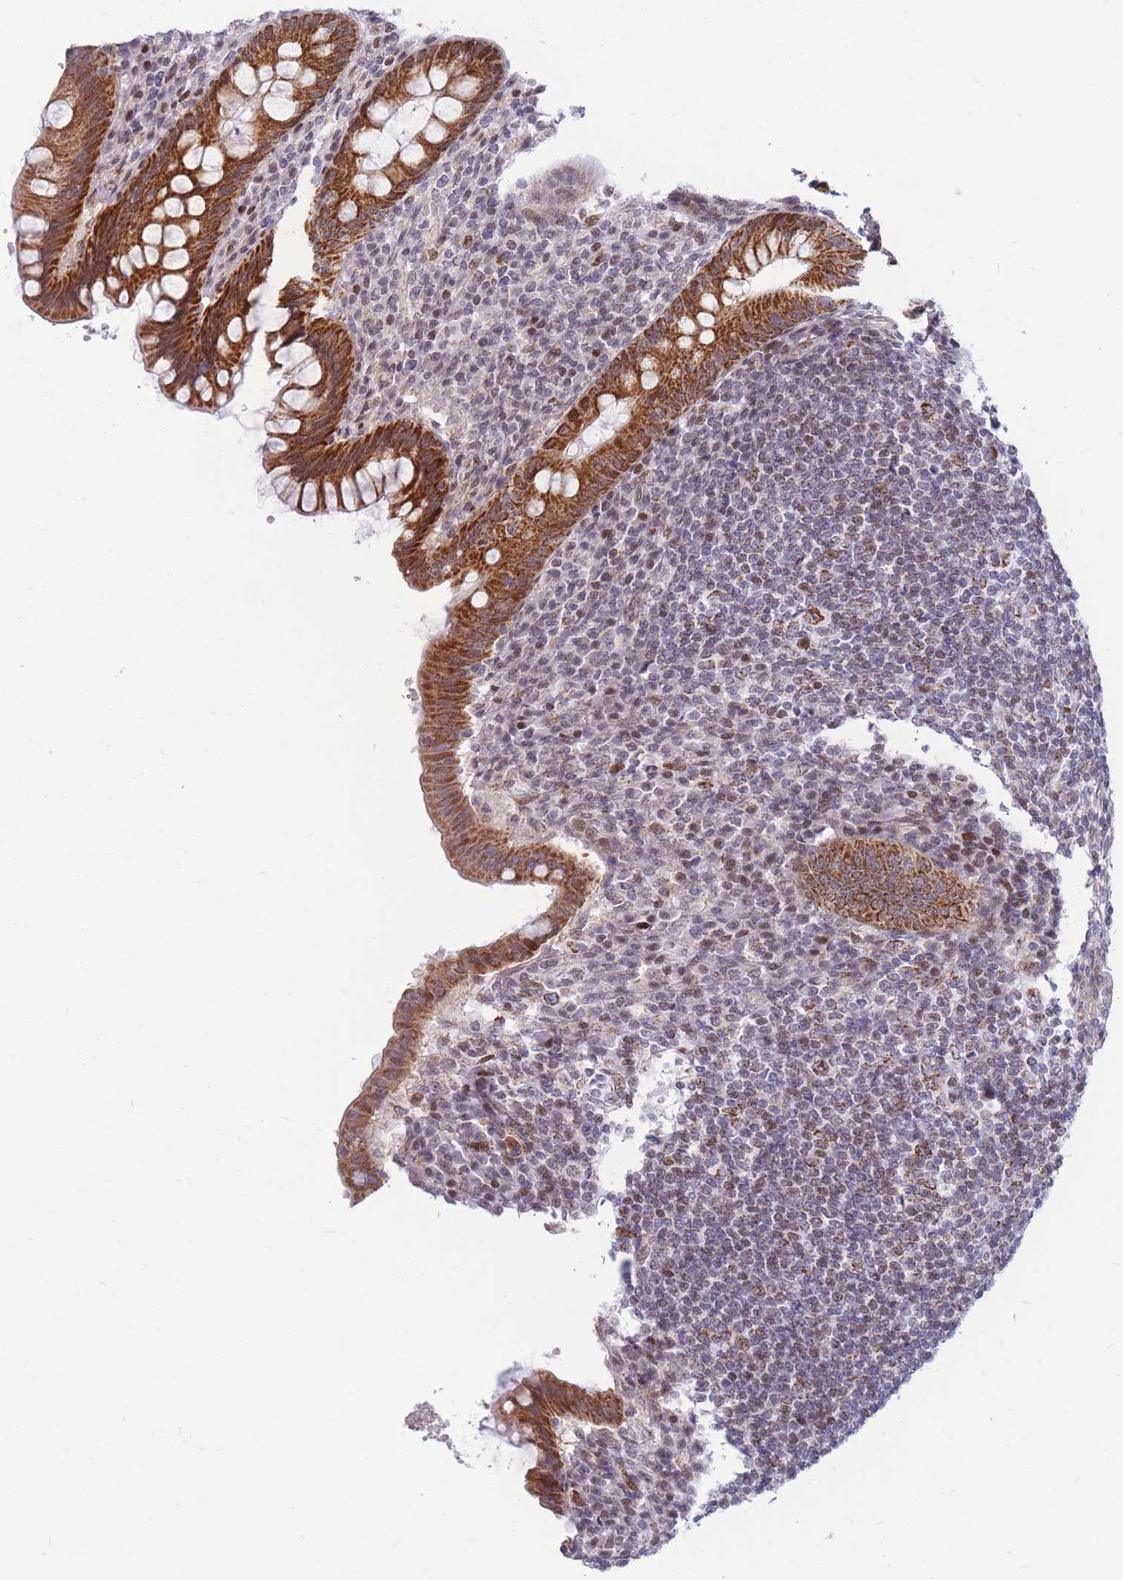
{"staining": {"intensity": "strong", "quantity": ">75%", "location": "cytoplasmic/membranous"}, "tissue": "appendix", "cell_type": "Glandular cells", "image_type": "normal", "snomed": [{"axis": "morphology", "description": "Normal tissue, NOS"}, {"axis": "topography", "description": "Appendix"}], "caption": "Appendix stained for a protein (brown) demonstrates strong cytoplasmic/membranous positive staining in approximately >75% of glandular cells.", "gene": "HSPE1", "patient": {"sex": "female", "age": 33}}